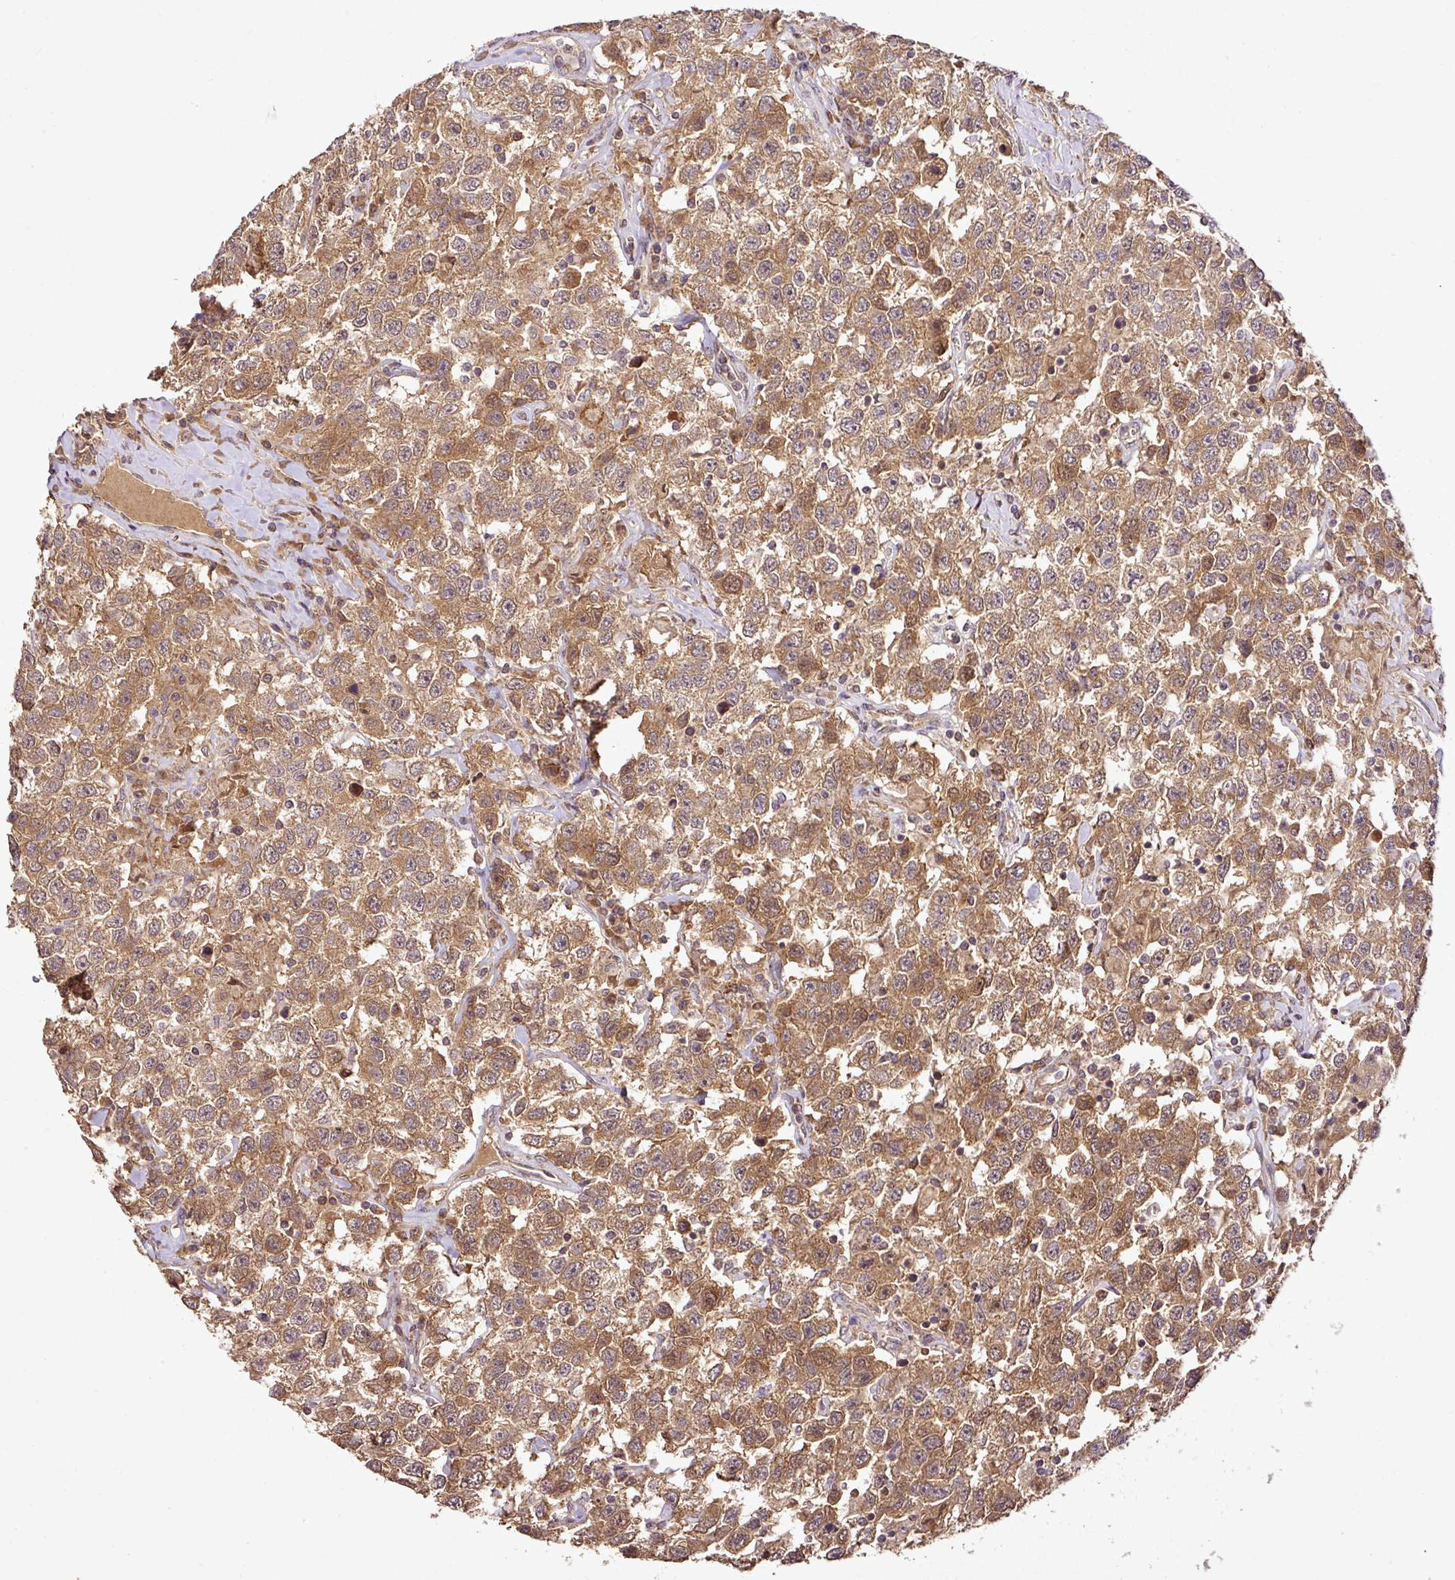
{"staining": {"intensity": "moderate", "quantity": ">75%", "location": "cytoplasmic/membranous,nuclear"}, "tissue": "testis cancer", "cell_type": "Tumor cells", "image_type": "cancer", "snomed": [{"axis": "morphology", "description": "Seminoma, NOS"}, {"axis": "topography", "description": "Testis"}], "caption": "A brown stain highlights moderate cytoplasmic/membranous and nuclear positivity of a protein in testis seminoma tumor cells. (brown staining indicates protein expression, while blue staining denotes nuclei).", "gene": "FAIM", "patient": {"sex": "male", "age": 41}}